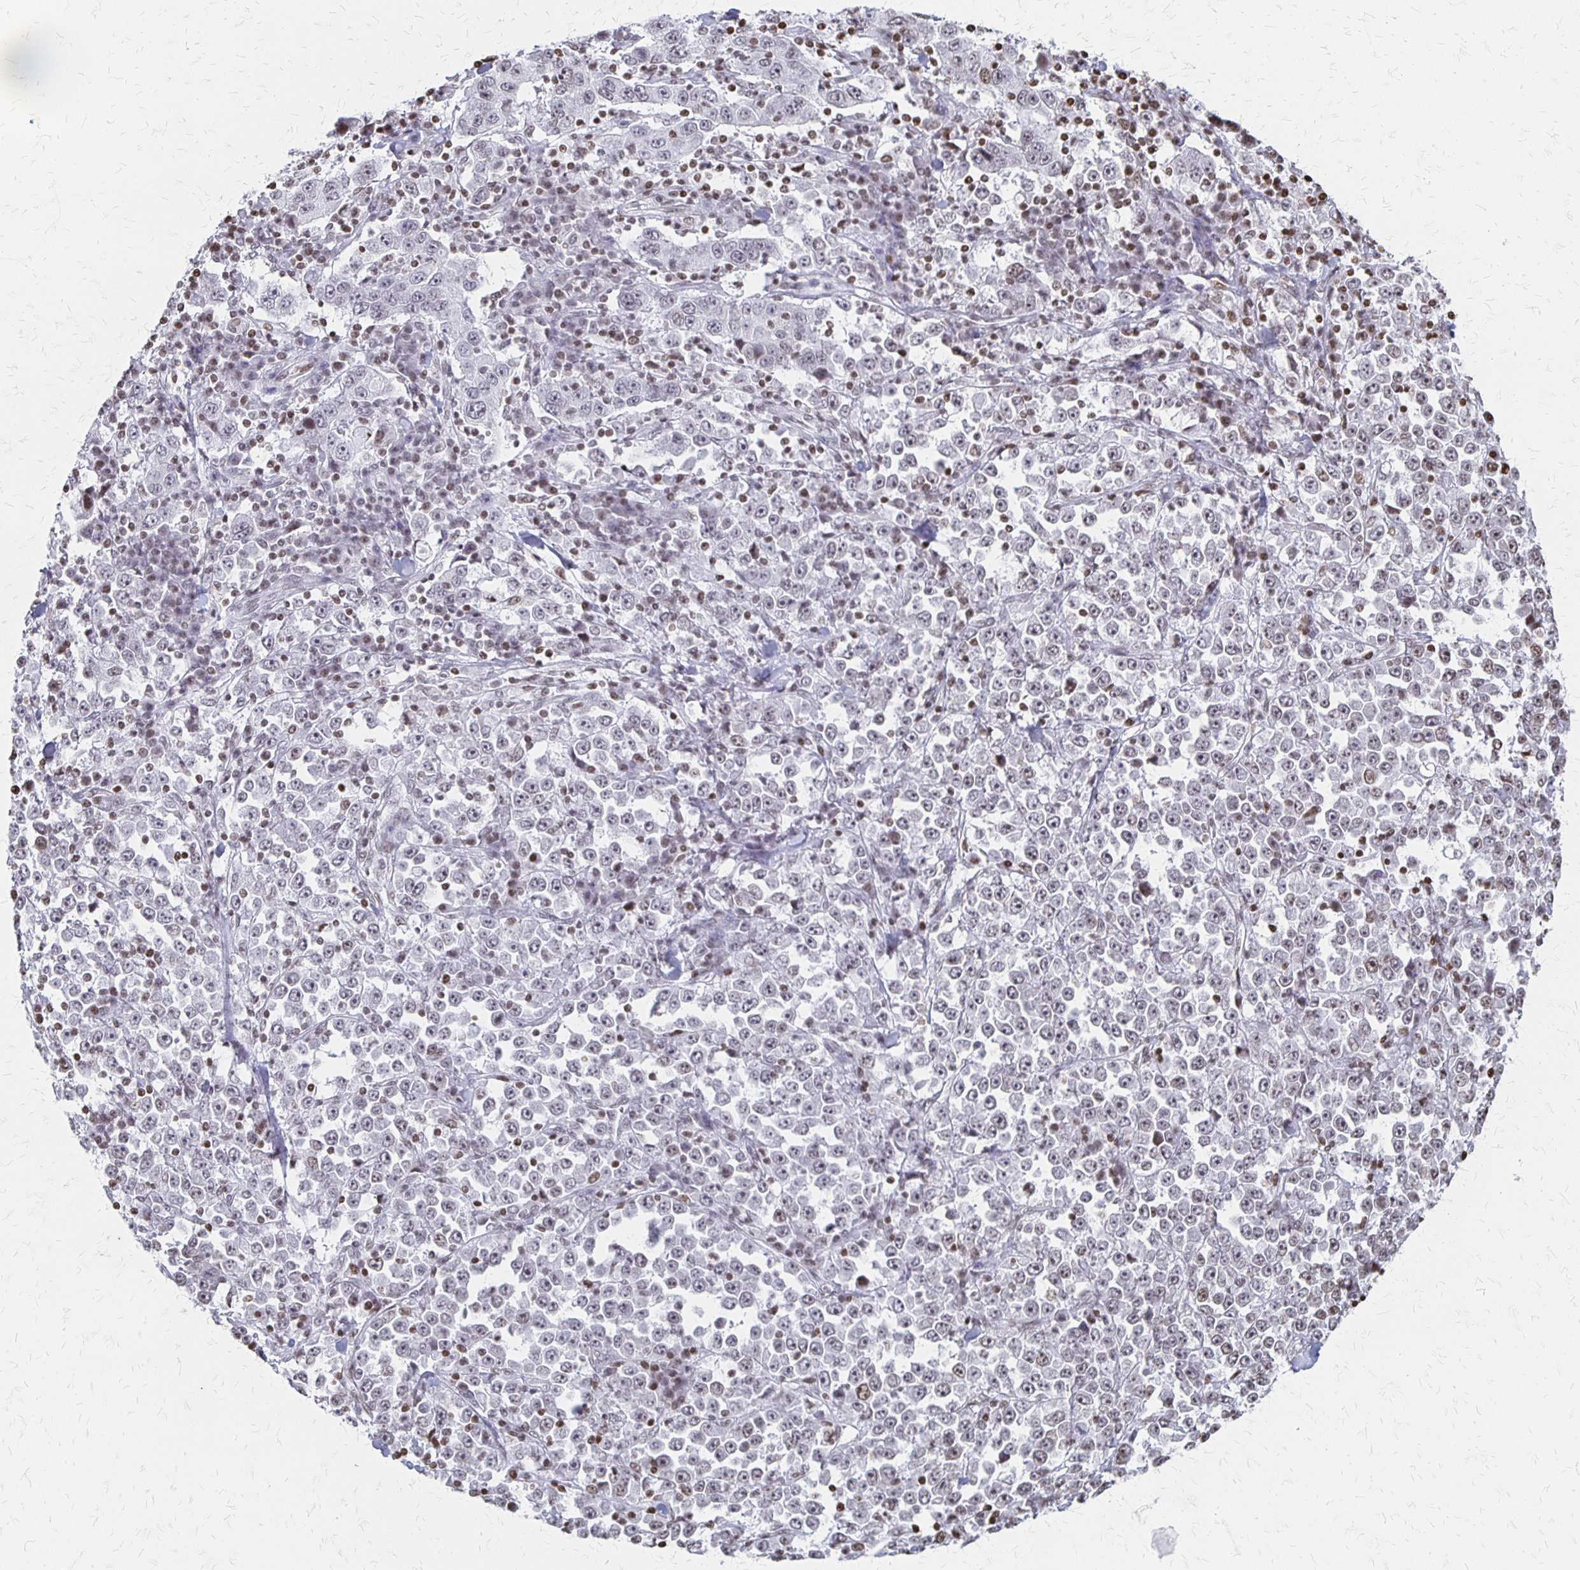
{"staining": {"intensity": "negative", "quantity": "none", "location": "none"}, "tissue": "stomach cancer", "cell_type": "Tumor cells", "image_type": "cancer", "snomed": [{"axis": "morphology", "description": "Normal tissue, NOS"}, {"axis": "morphology", "description": "Adenocarcinoma, NOS"}, {"axis": "topography", "description": "Stomach, upper"}, {"axis": "topography", "description": "Stomach"}], "caption": "Tumor cells are negative for brown protein staining in stomach cancer (adenocarcinoma).", "gene": "ZNF280C", "patient": {"sex": "male", "age": 59}}